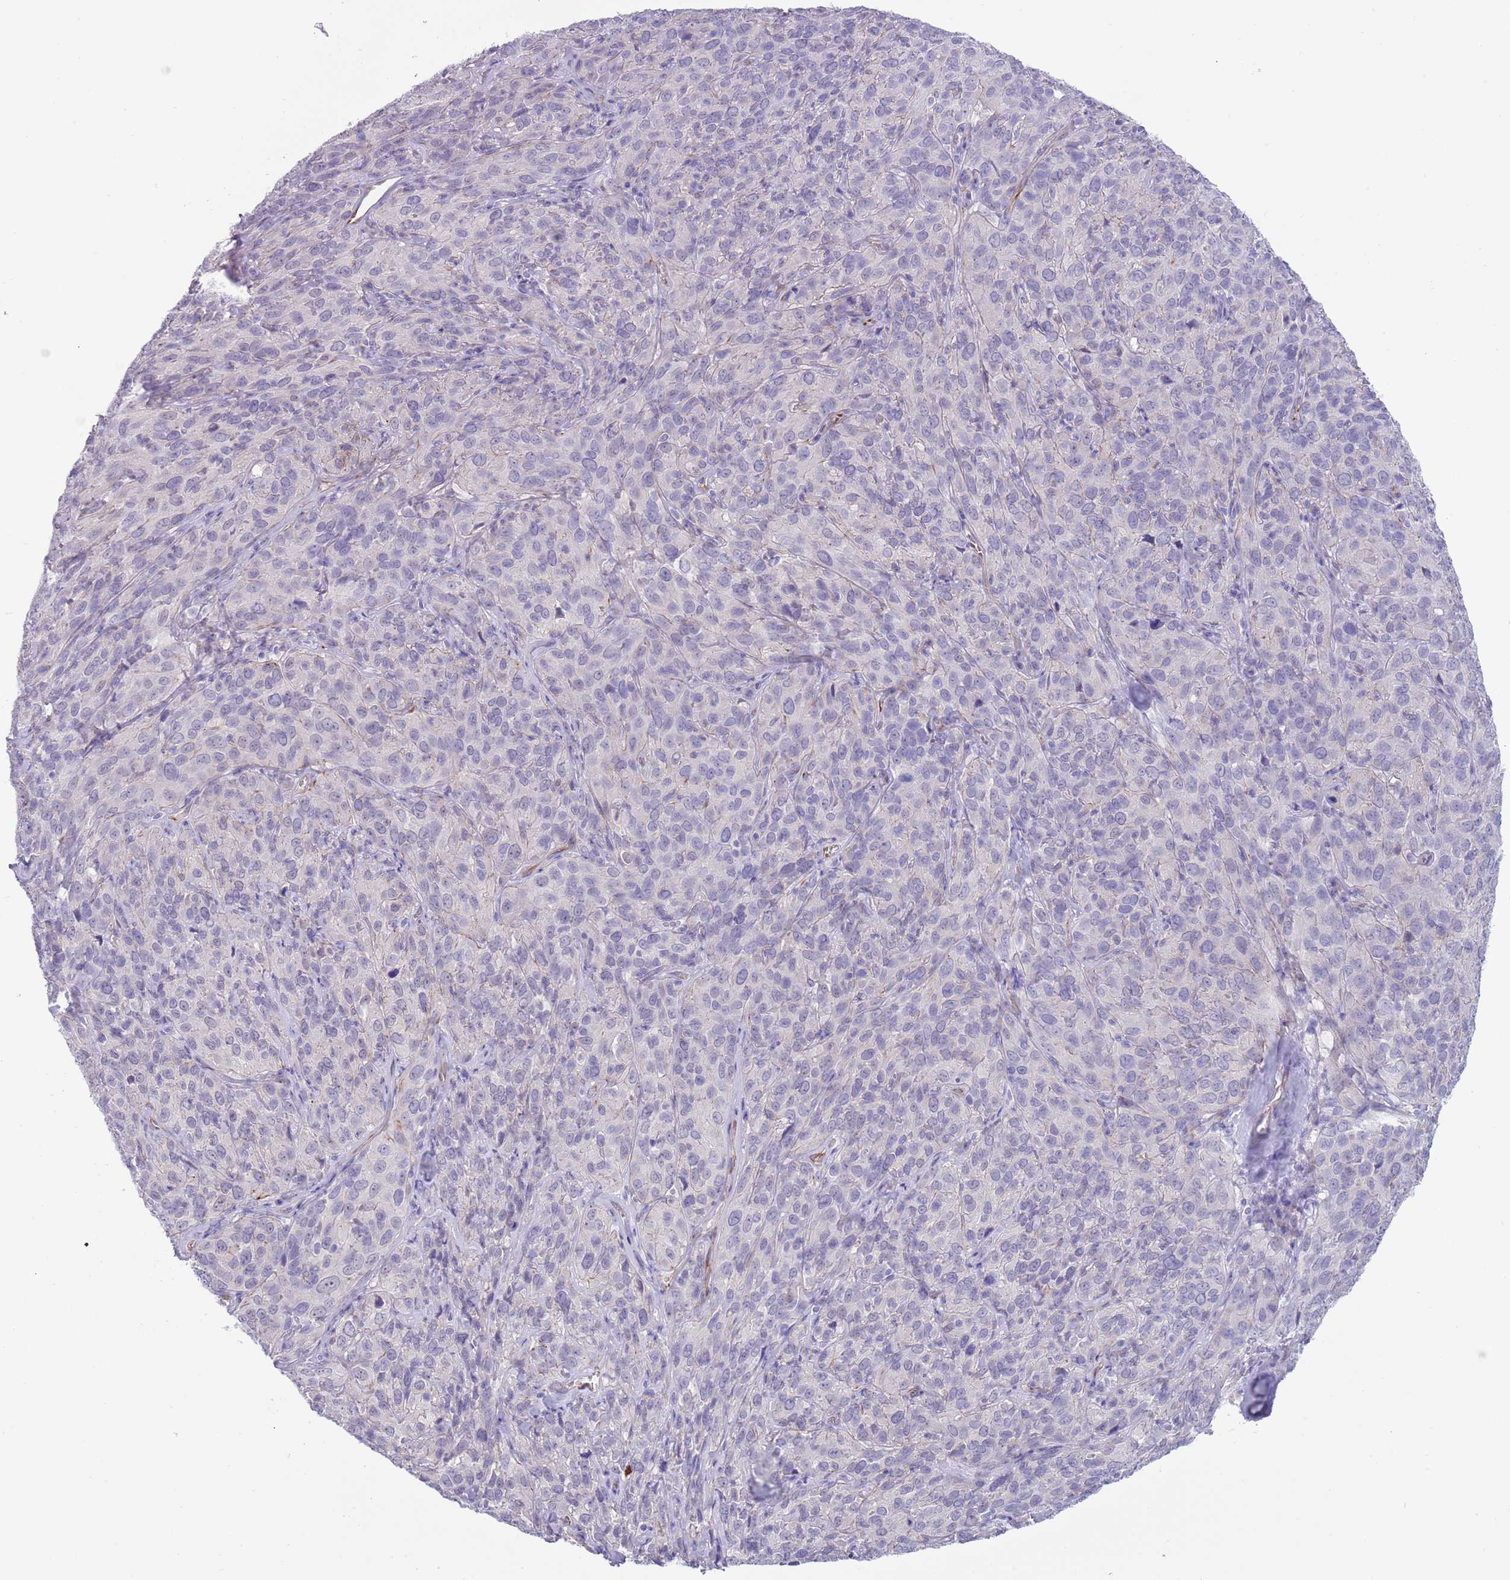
{"staining": {"intensity": "negative", "quantity": "none", "location": "none"}, "tissue": "cervical cancer", "cell_type": "Tumor cells", "image_type": "cancer", "snomed": [{"axis": "morphology", "description": "Squamous cell carcinoma, NOS"}, {"axis": "topography", "description": "Cervix"}], "caption": "Immunohistochemical staining of human cervical squamous cell carcinoma displays no significant expression in tumor cells.", "gene": "TSGA13", "patient": {"sex": "female", "age": 51}}